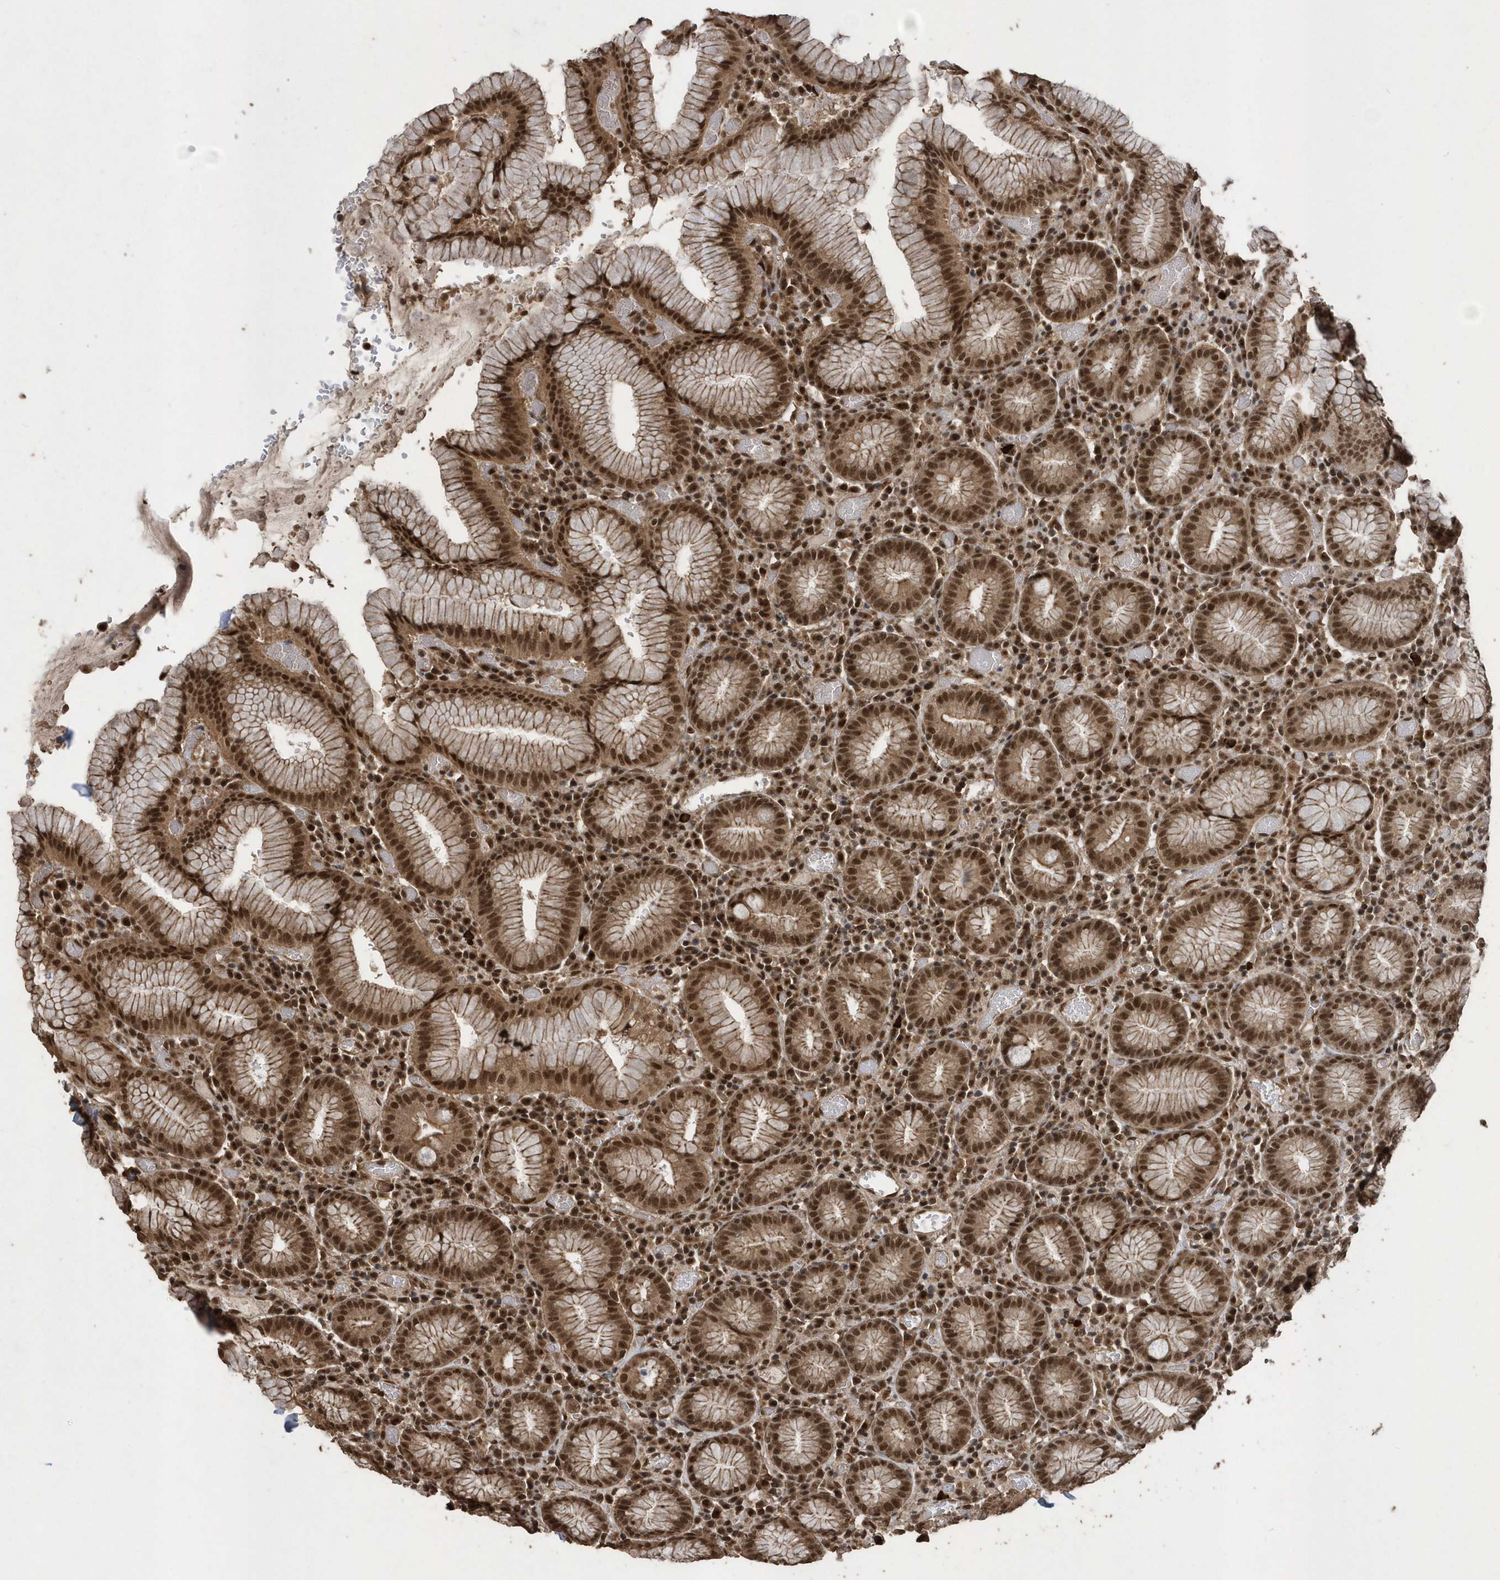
{"staining": {"intensity": "strong", "quantity": ">75%", "location": "cytoplasmic/membranous,nuclear"}, "tissue": "stomach", "cell_type": "Glandular cells", "image_type": "normal", "snomed": [{"axis": "morphology", "description": "Normal tissue, NOS"}, {"axis": "topography", "description": "Stomach"}], "caption": "DAB immunohistochemical staining of benign human stomach displays strong cytoplasmic/membranous,nuclear protein expression in about >75% of glandular cells. The staining was performed using DAB (3,3'-diaminobenzidine), with brown indicating positive protein expression. Nuclei are stained blue with hematoxylin.", "gene": "INTS12", "patient": {"sex": "male", "age": 55}}